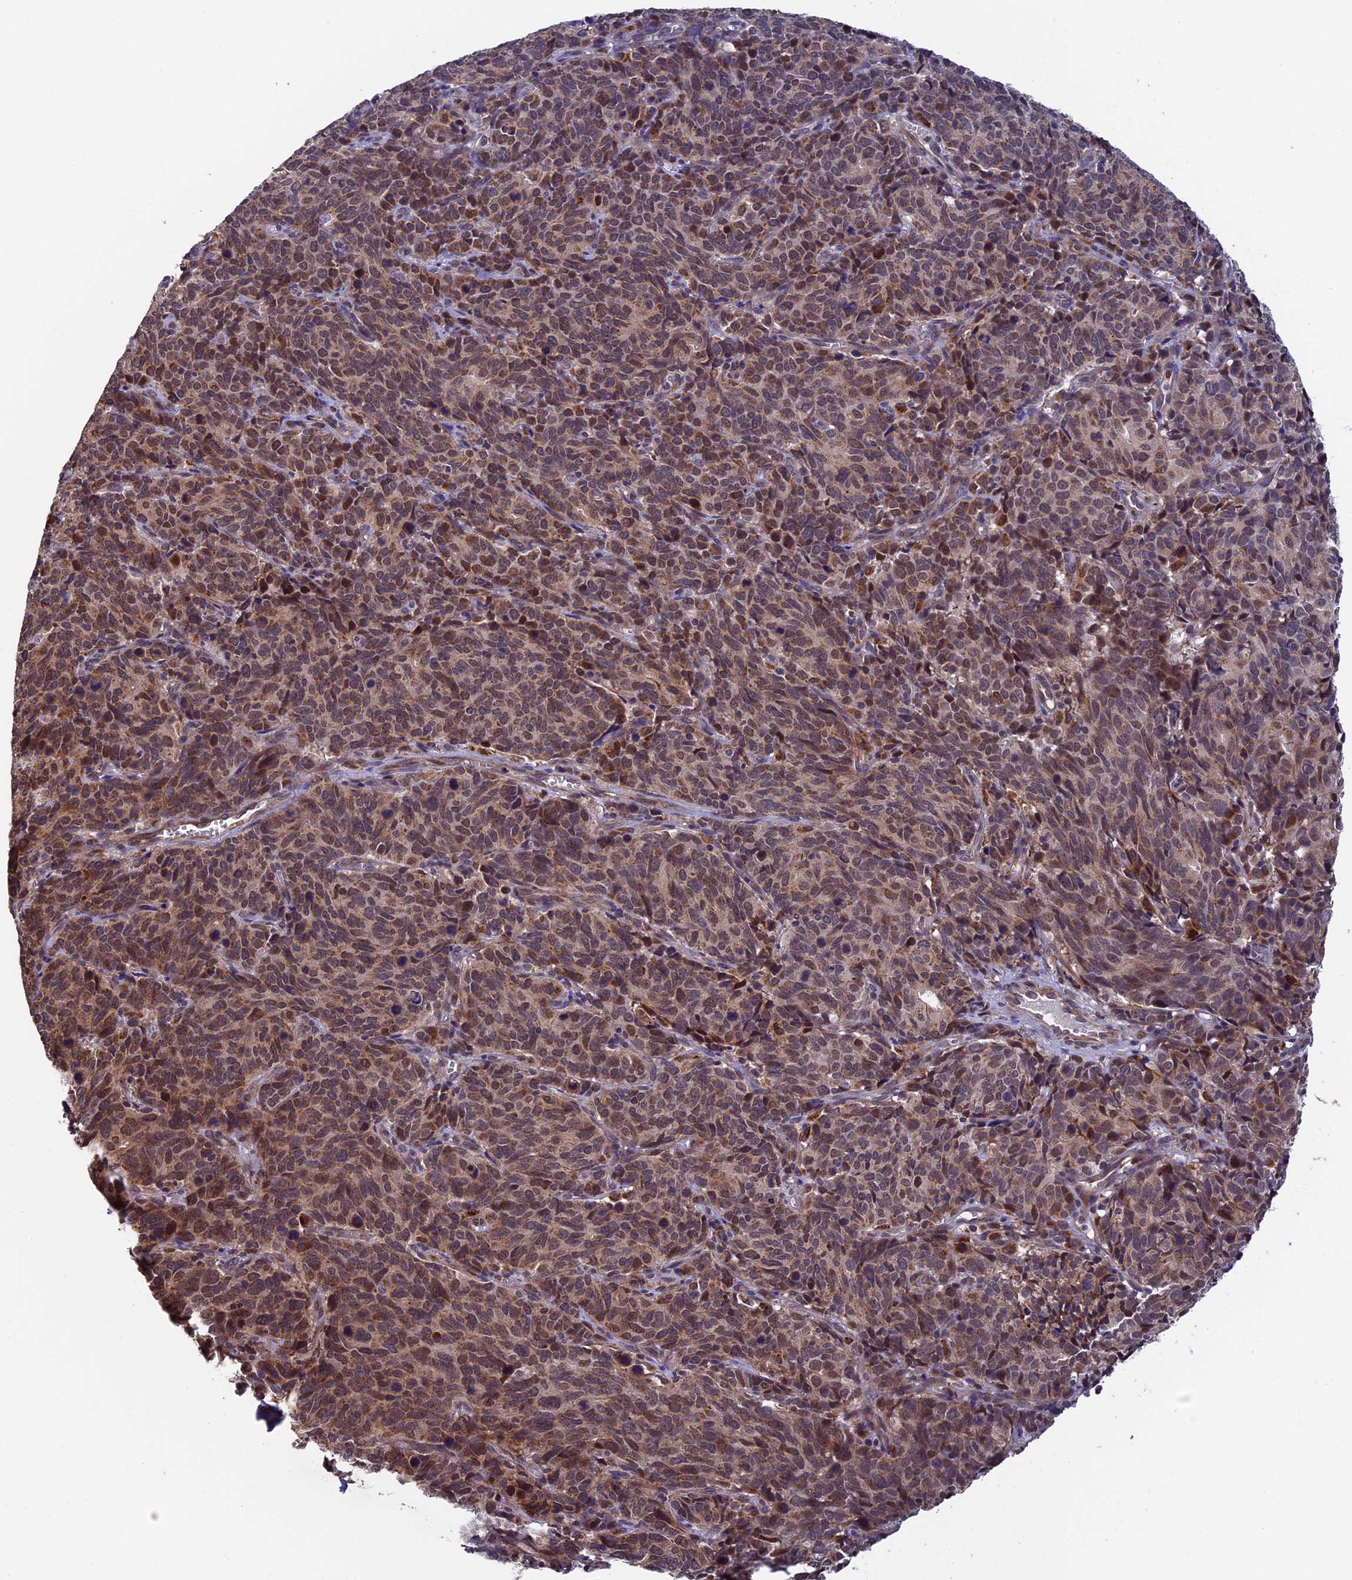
{"staining": {"intensity": "moderate", "quantity": ">75%", "location": "cytoplasmic/membranous"}, "tissue": "cervical cancer", "cell_type": "Tumor cells", "image_type": "cancer", "snomed": [{"axis": "morphology", "description": "Squamous cell carcinoma, NOS"}, {"axis": "topography", "description": "Cervix"}], "caption": "There is medium levels of moderate cytoplasmic/membranous staining in tumor cells of cervical squamous cell carcinoma, as demonstrated by immunohistochemical staining (brown color).", "gene": "RNF17", "patient": {"sex": "female", "age": 60}}